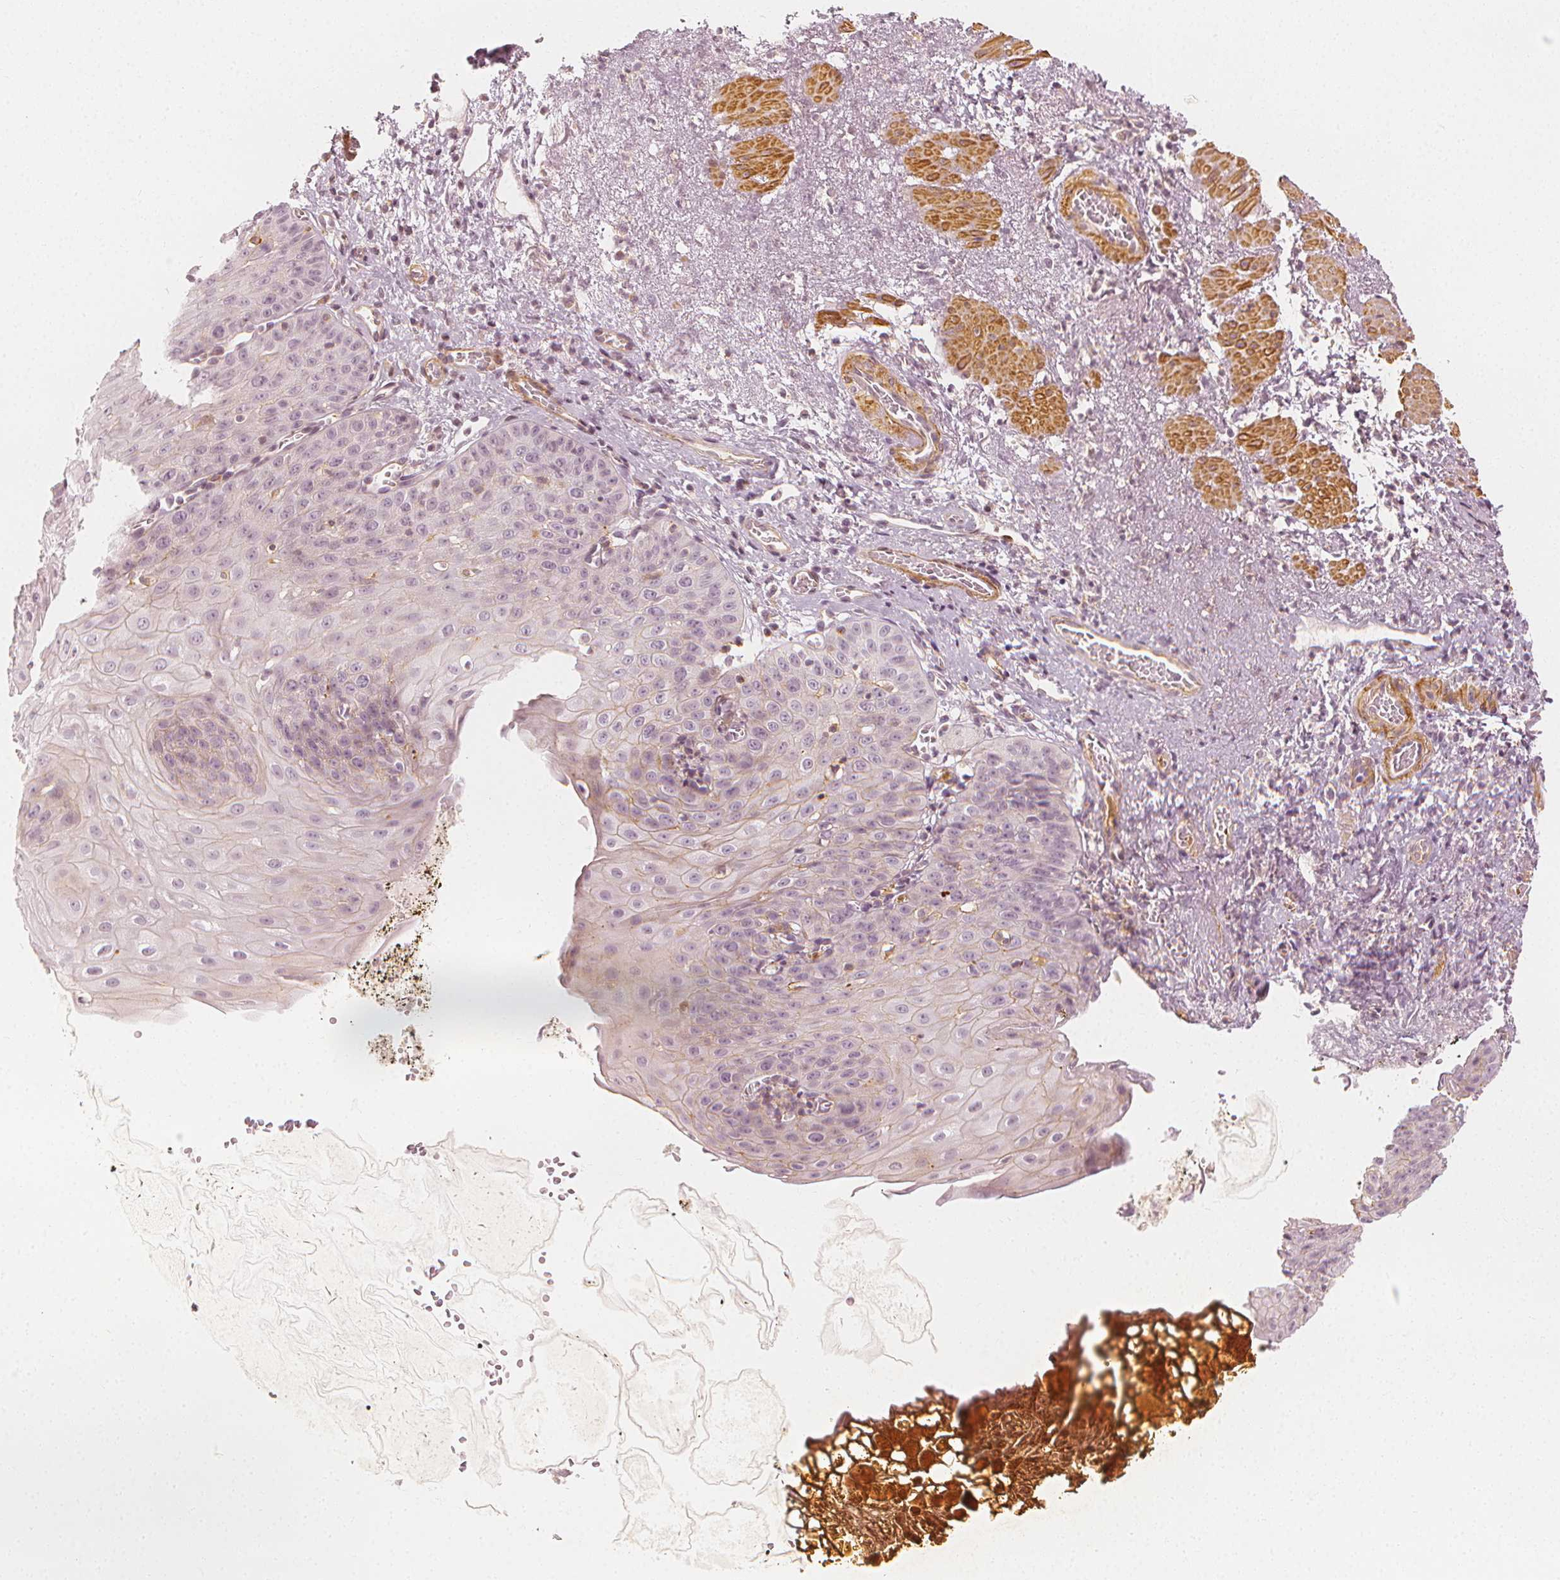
{"staining": {"intensity": "weak", "quantity": "<25%", "location": "cytoplasmic/membranous"}, "tissue": "esophagus", "cell_type": "Squamous epithelial cells", "image_type": "normal", "snomed": [{"axis": "morphology", "description": "Normal tissue, NOS"}, {"axis": "topography", "description": "Esophagus"}], "caption": "High power microscopy micrograph of an immunohistochemistry (IHC) image of benign esophagus, revealing no significant staining in squamous epithelial cells. (Brightfield microscopy of DAB (3,3'-diaminobenzidine) immunohistochemistry (IHC) at high magnification).", "gene": "ARHGAP26", "patient": {"sex": "male", "age": 71}}